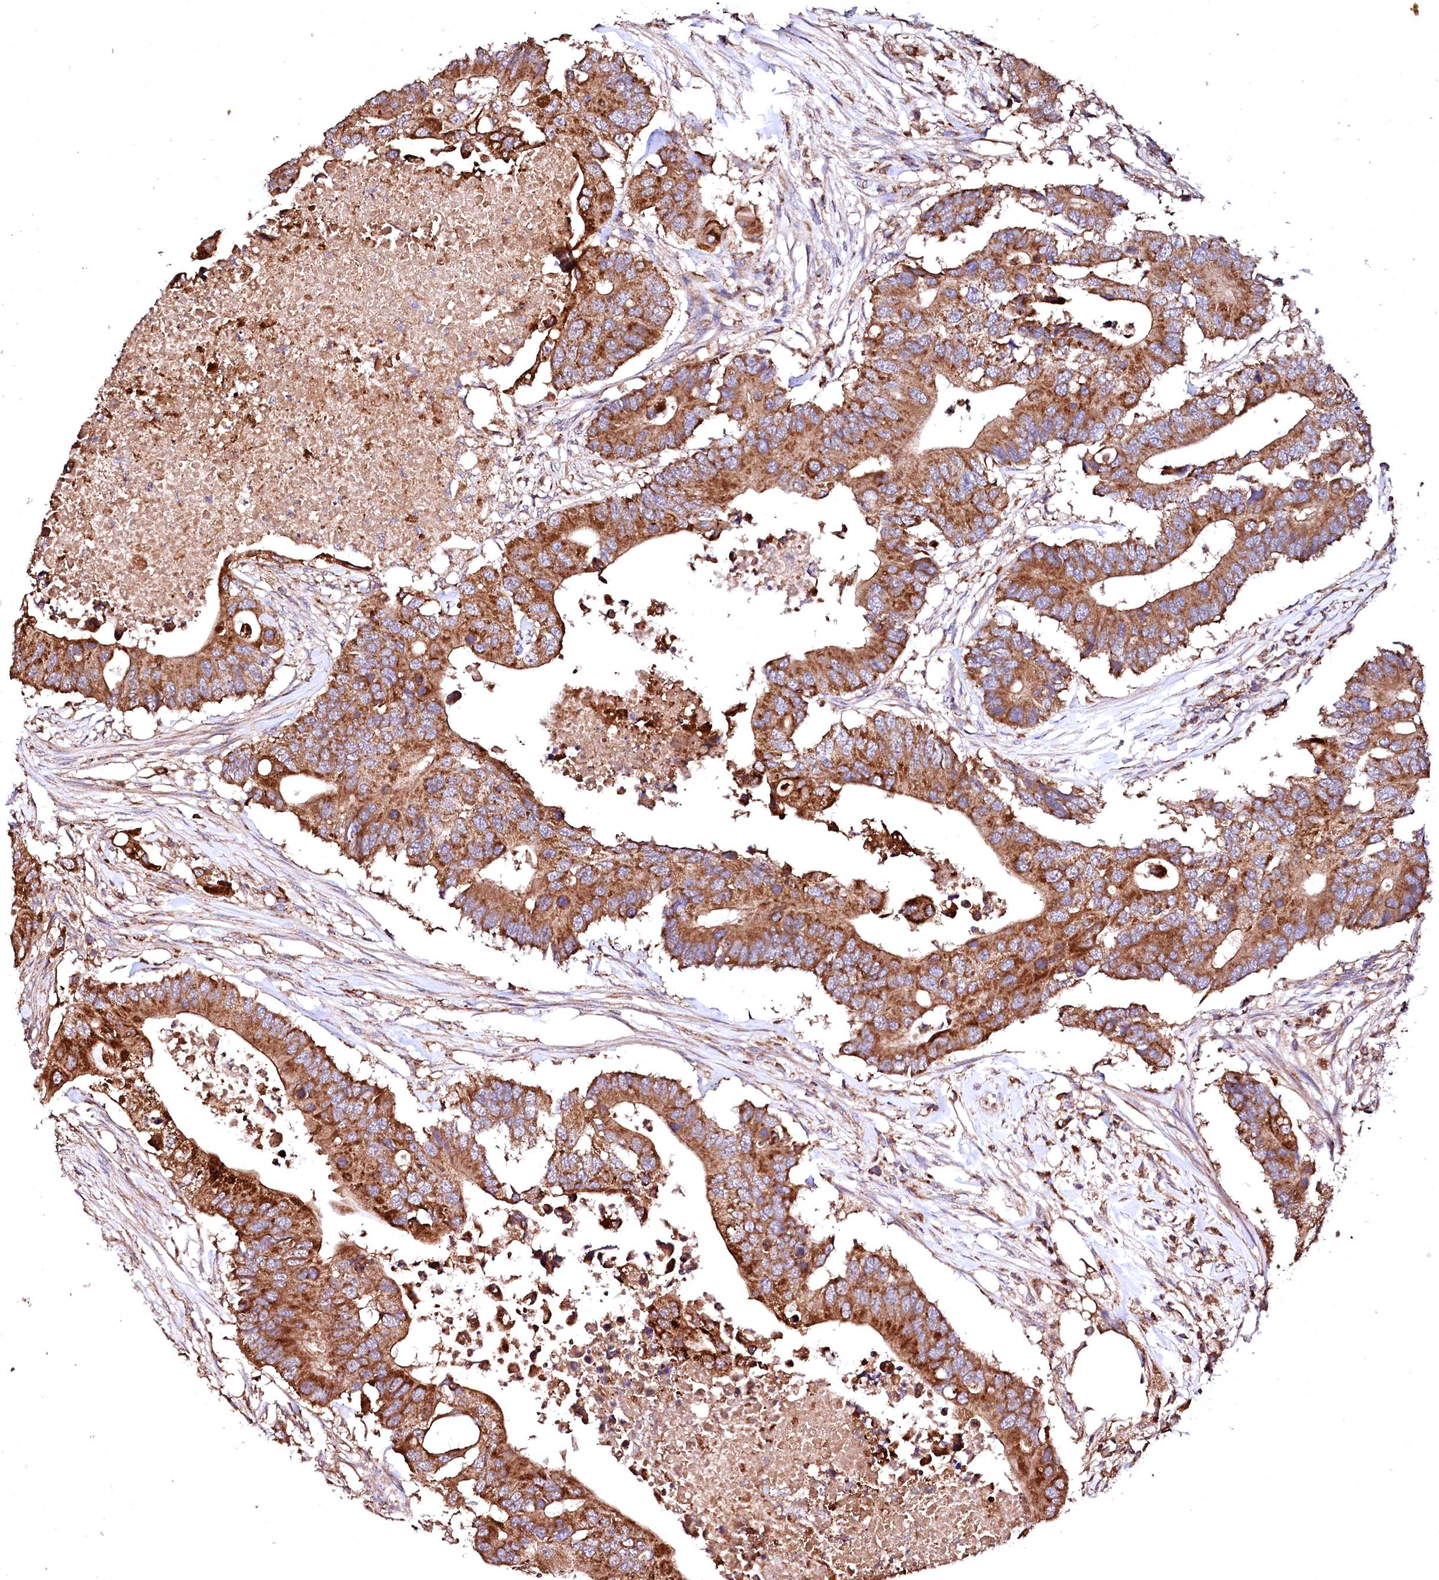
{"staining": {"intensity": "strong", "quantity": ">75%", "location": "cytoplasmic/membranous"}, "tissue": "colorectal cancer", "cell_type": "Tumor cells", "image_type": "cancer", "snomed": [{"axis": "morphology", "description": "Adenocarcinoma, NOS"}, {"axis": "topography", "description": "Colon"}], "caption": "Colorectal cancer (adenocarcinoma) was stained to show a protein in brown. There is high levels of strong cytoplasmic/membranous staining in approximately >75% of tumor cells.", "gene": "ST3GAL1", "patient": {"sex": "male", "age": 71}}